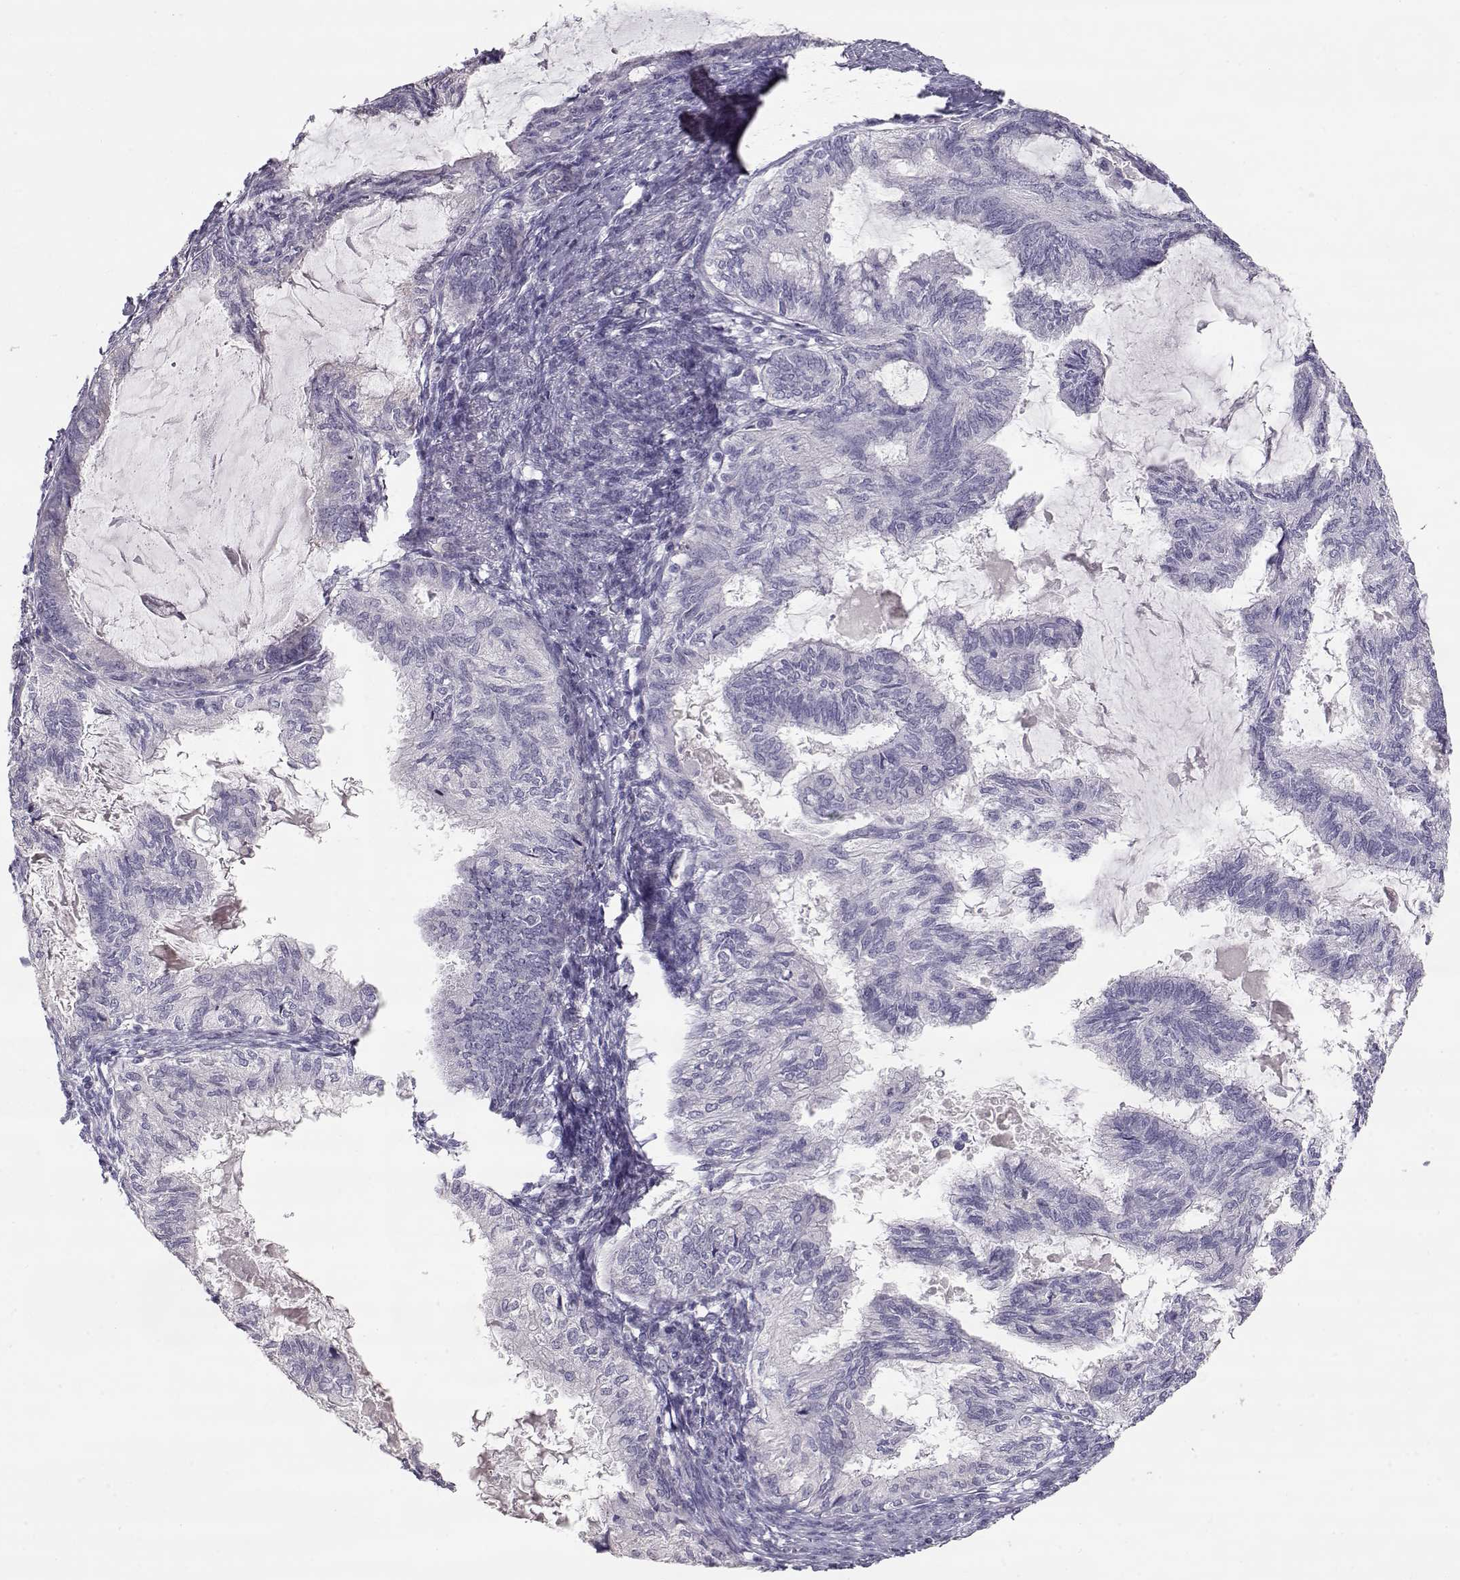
{"staining": {"intensity": "negative", "quantity": "none", "location": "none"}, "tissue": "endometrial cancer", "cell_type": "Tumor cells", "image_type": "cancer", "snomed": [{"axis": "morphology", "description": "Adenocarcinoma, NOS"}, {"axis": "topography", "description": "Endometrium"}], "caption": "A photomicrograph of endometrial cancer (adenocarcinoma) stained for a protein shows no brown staining in tumor cells.", "gene": "SLC18A1", "patient": {"sex": "female", "age": 86}}